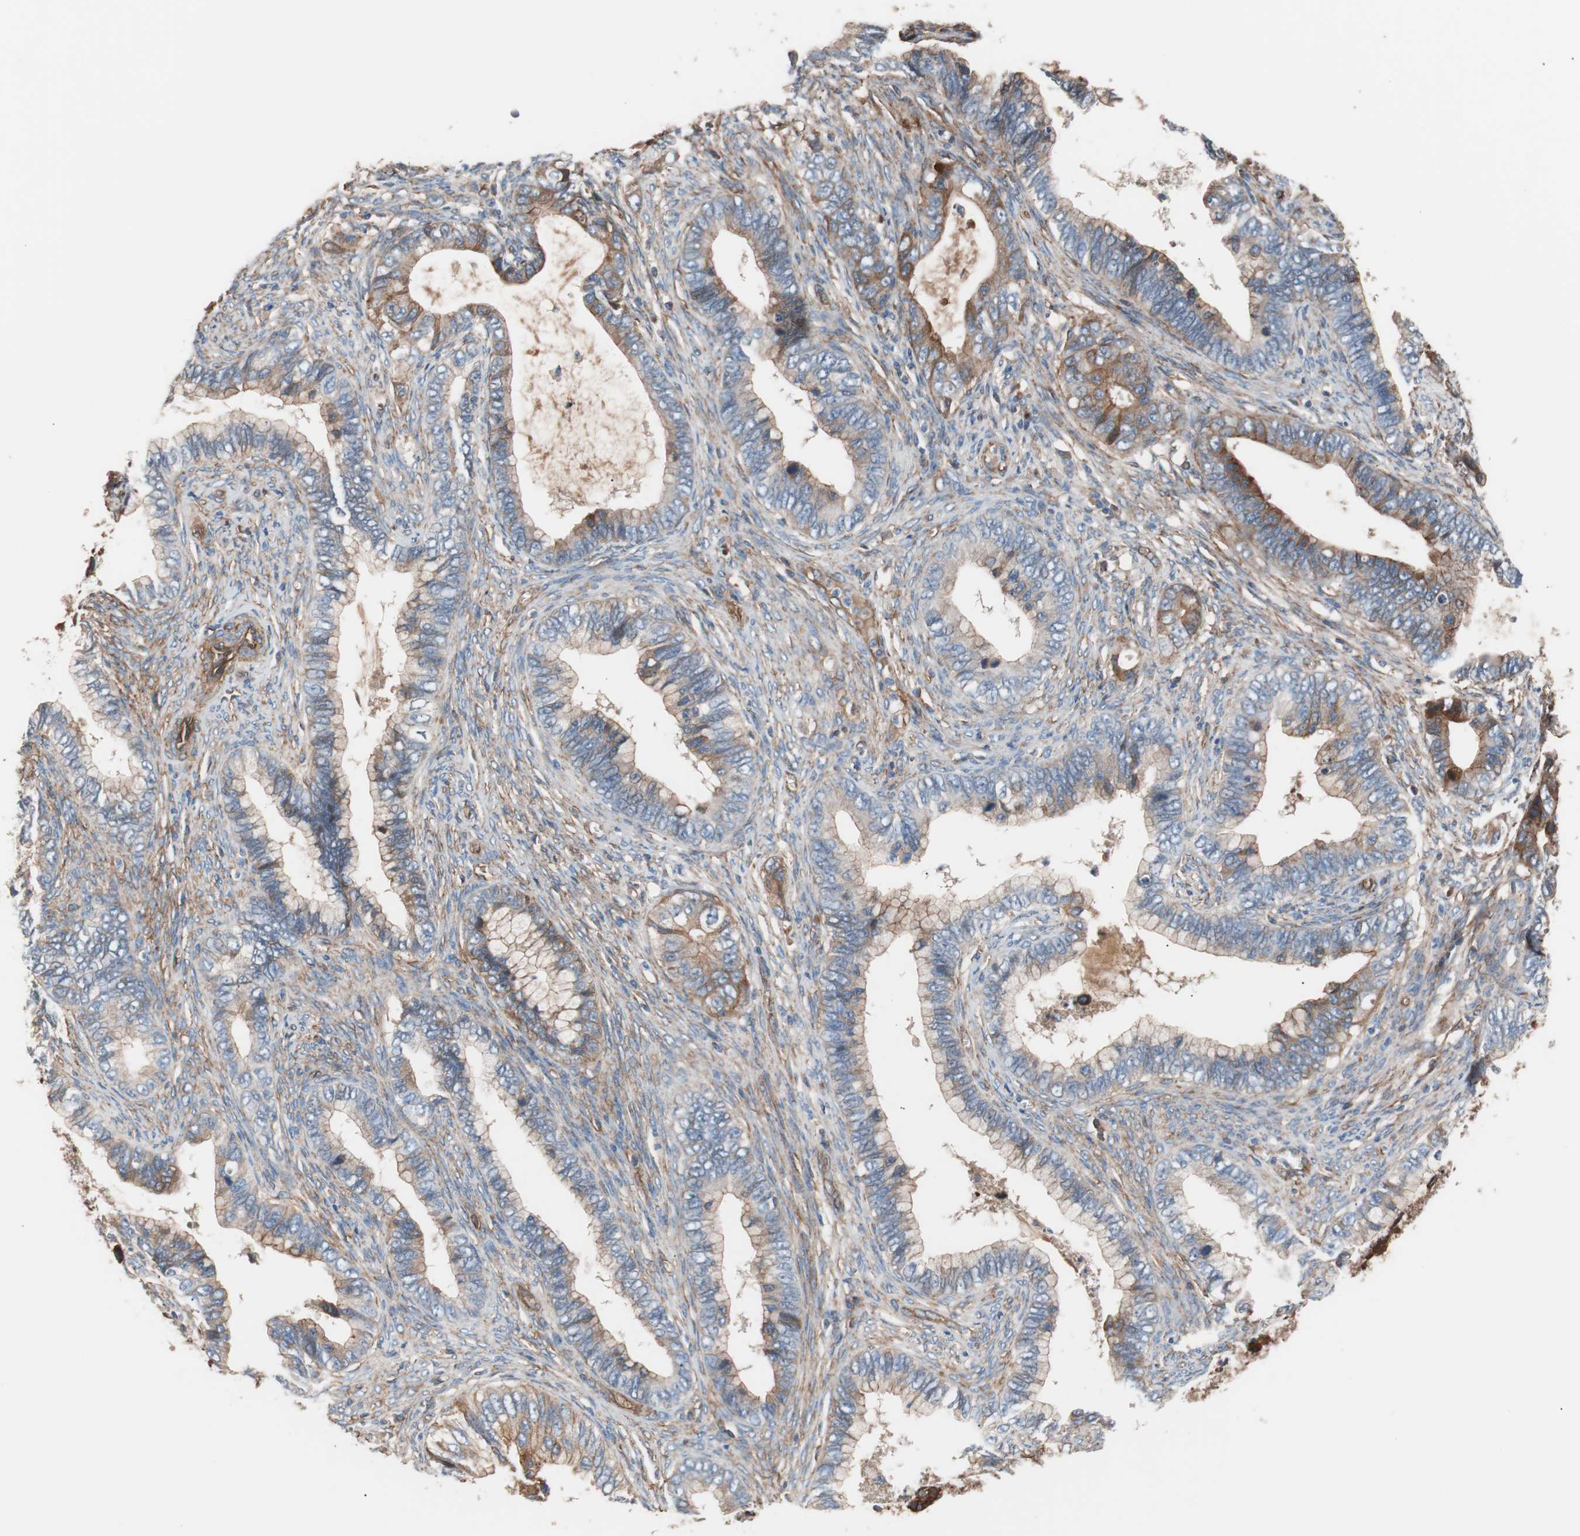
{"staining": {"intensity": "moderate", "quantity": "25%-75%", "location": "cytoplasmic/membranous"}, "tissue": "cervical cancer", "cell_type": "Tumor cells", "image_type": "cancer", "snomed": [{"axis": "morphology", "description": "Adenocarcinoma, NOS"}, {"axis": "topography", "description": "Cervix"}], "caption": "A photomicrograph of human cervical cancer (adenocarcinoma) stained for a protein reveals moderate cytoplasmic/membranous brown staining in tumor cells.", "gene": "SPINT1", "patient": {"sex": "female", "age": 44}}